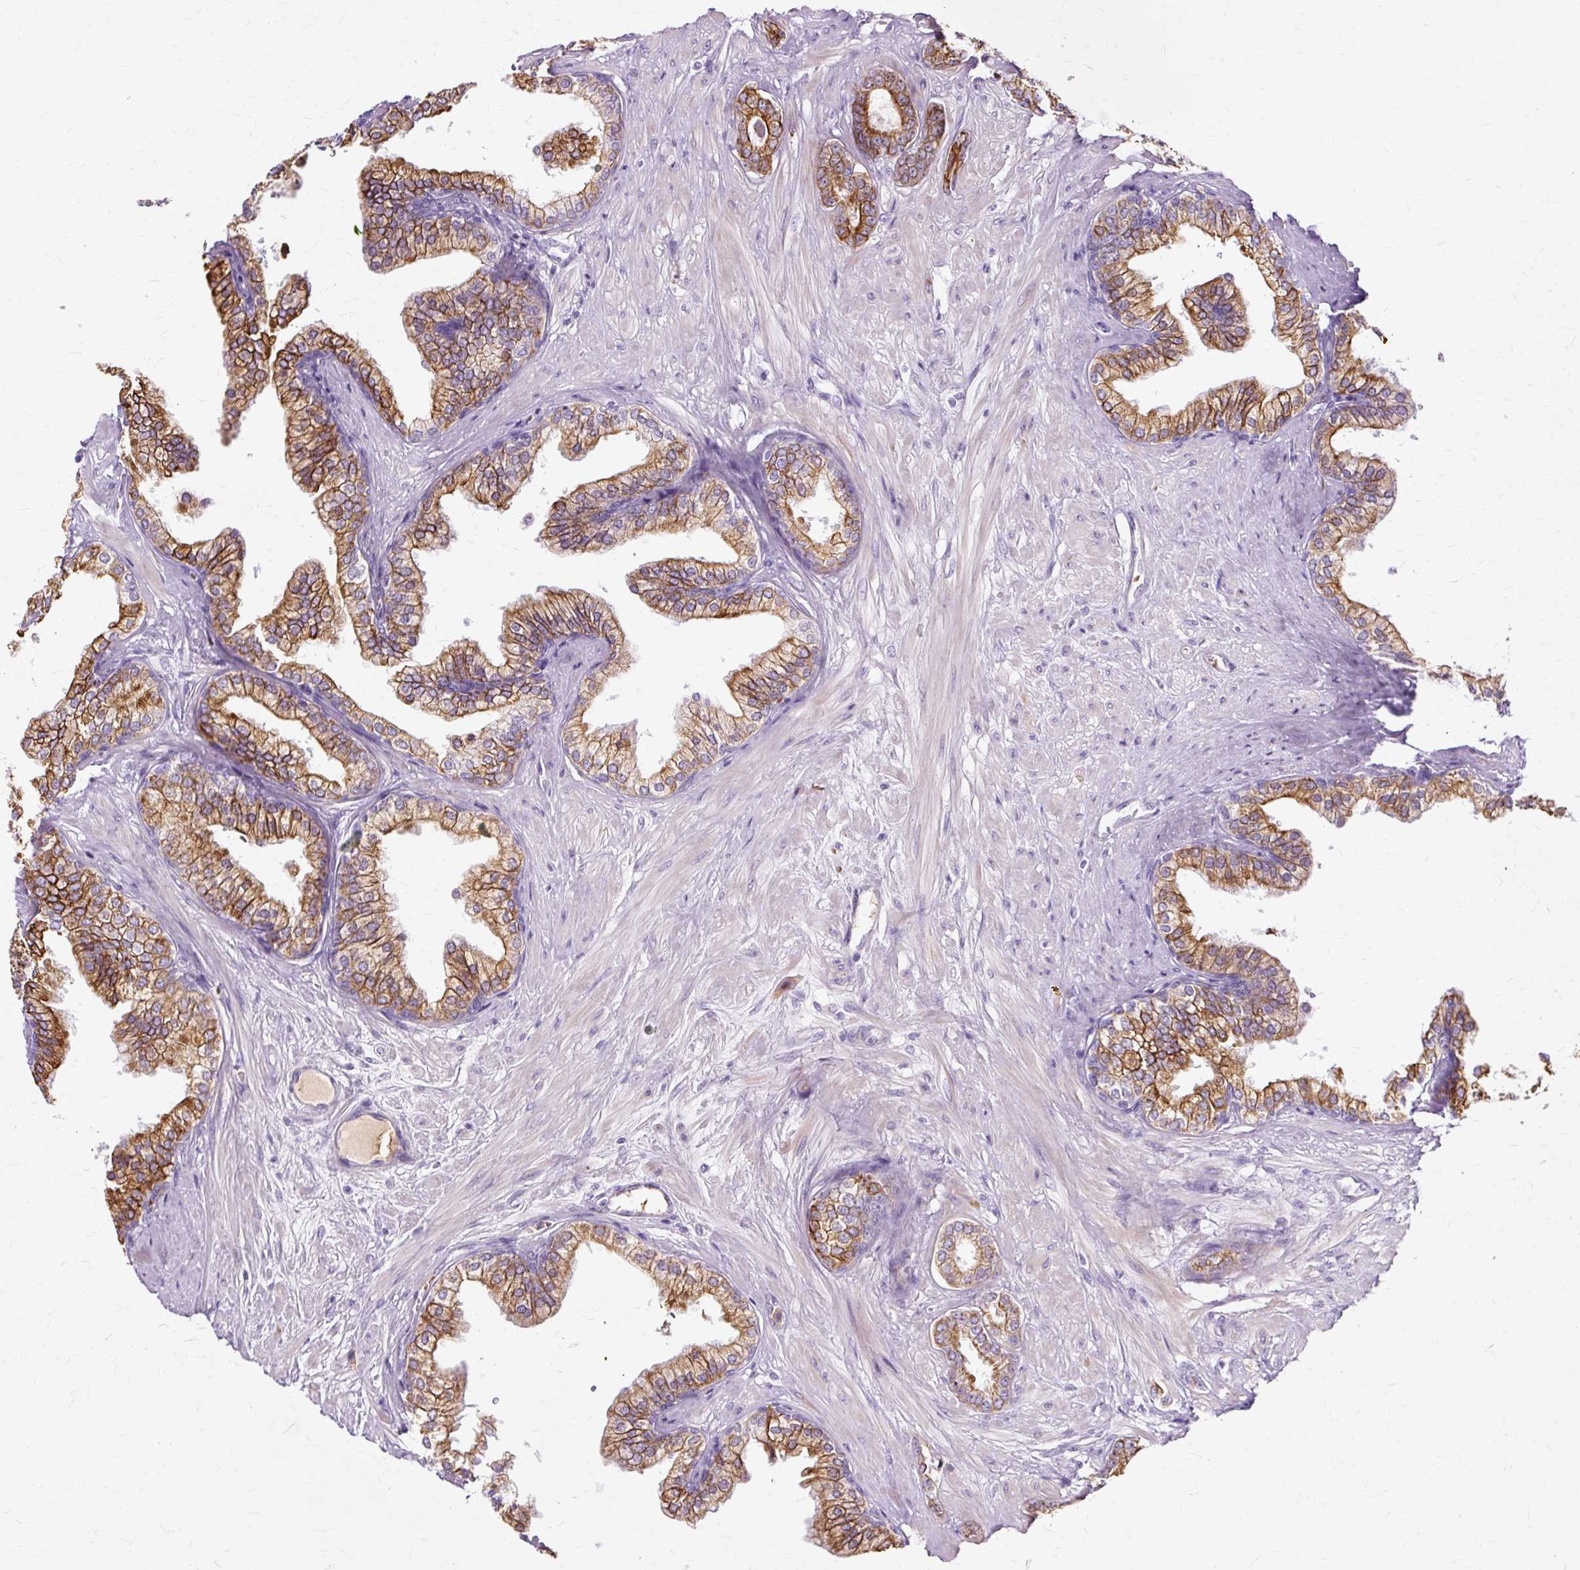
{"staining": {"intensity": "strong", "quantity": ">75%", "location": "cytoplasmic/membranous"}, "tissue": "prostate cancer", "cell_type": "Tumor cells", "image_type": "cancer", "snomed": [{"axis": "morphology", "description": "Adenocarcinoma, Low grade"}, {"axis": "topography", "description": "Prostate"}], "caption": "Tumor cells demonstrate high levels of strong cytoplasmic/membranous expression in approximately >75% of cells in prostate cancer (low-grade adenocarcinoma). (Stains: DAB in brown, nuclei in blue, Microscopy: brightfield microscopy at high magnification).", "gene": "DCTN4", "patient": {"sex": "male", "age": 60}}